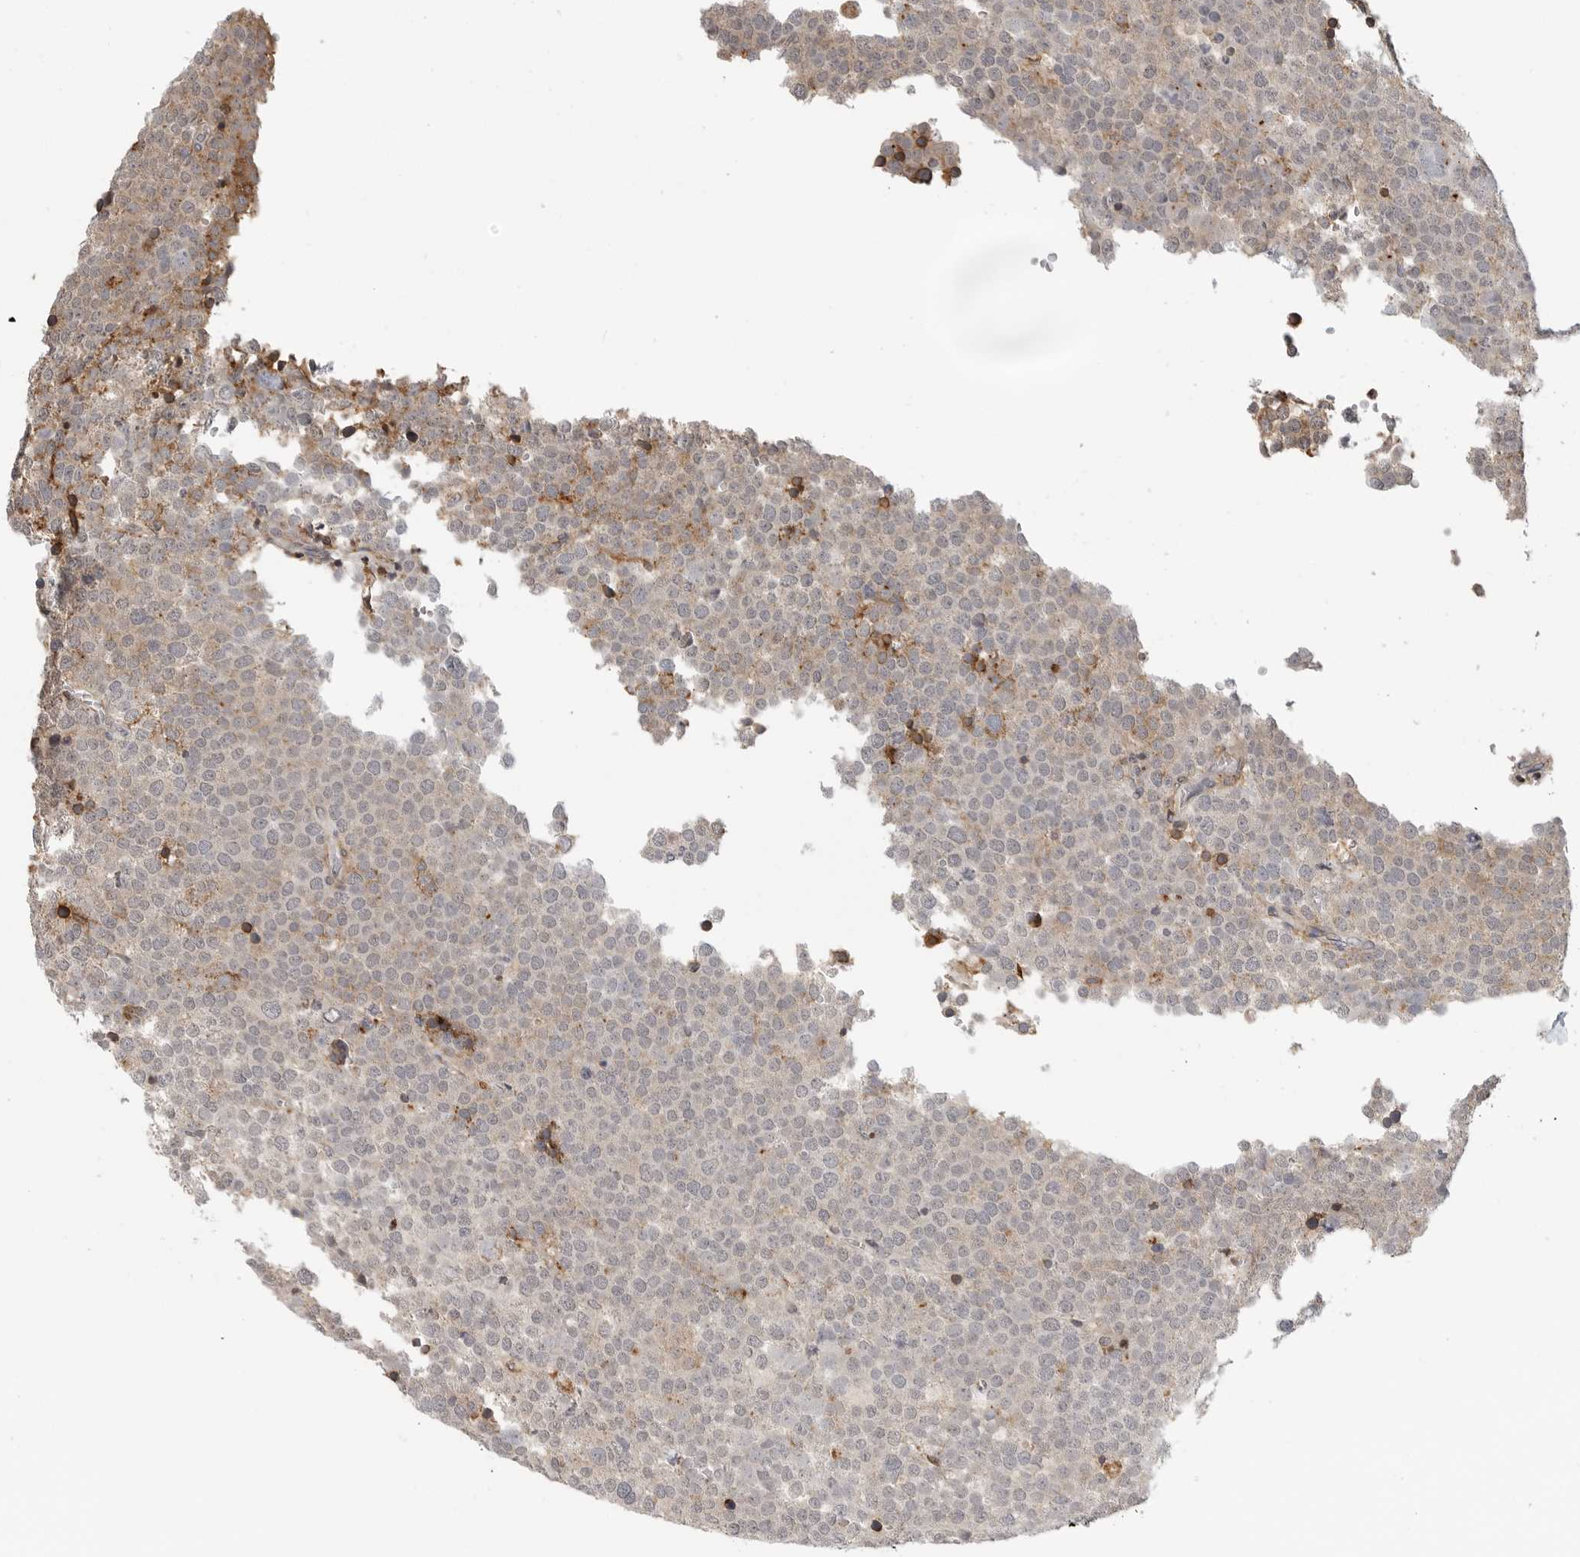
{"staining": {"intensity": "moderate", "quantity": "<25%", "location": "cytoplasmic/membranous"}, "tissue": "testis cancer", "cell_type": "Tumor cells", "image_type": "cancer", "snomed": [{"axis": "morphology", "description": "Seminoma, NOS"}, {"axis": "topography", "description": "Testis"}], "caption": "Moderate cytoplasmic/membranous expression is identified in about <25% of tumor cells in testis cancer (seminoma).", "gene": "ANXA11", "patient": {"sex": "male", "age": 71}}